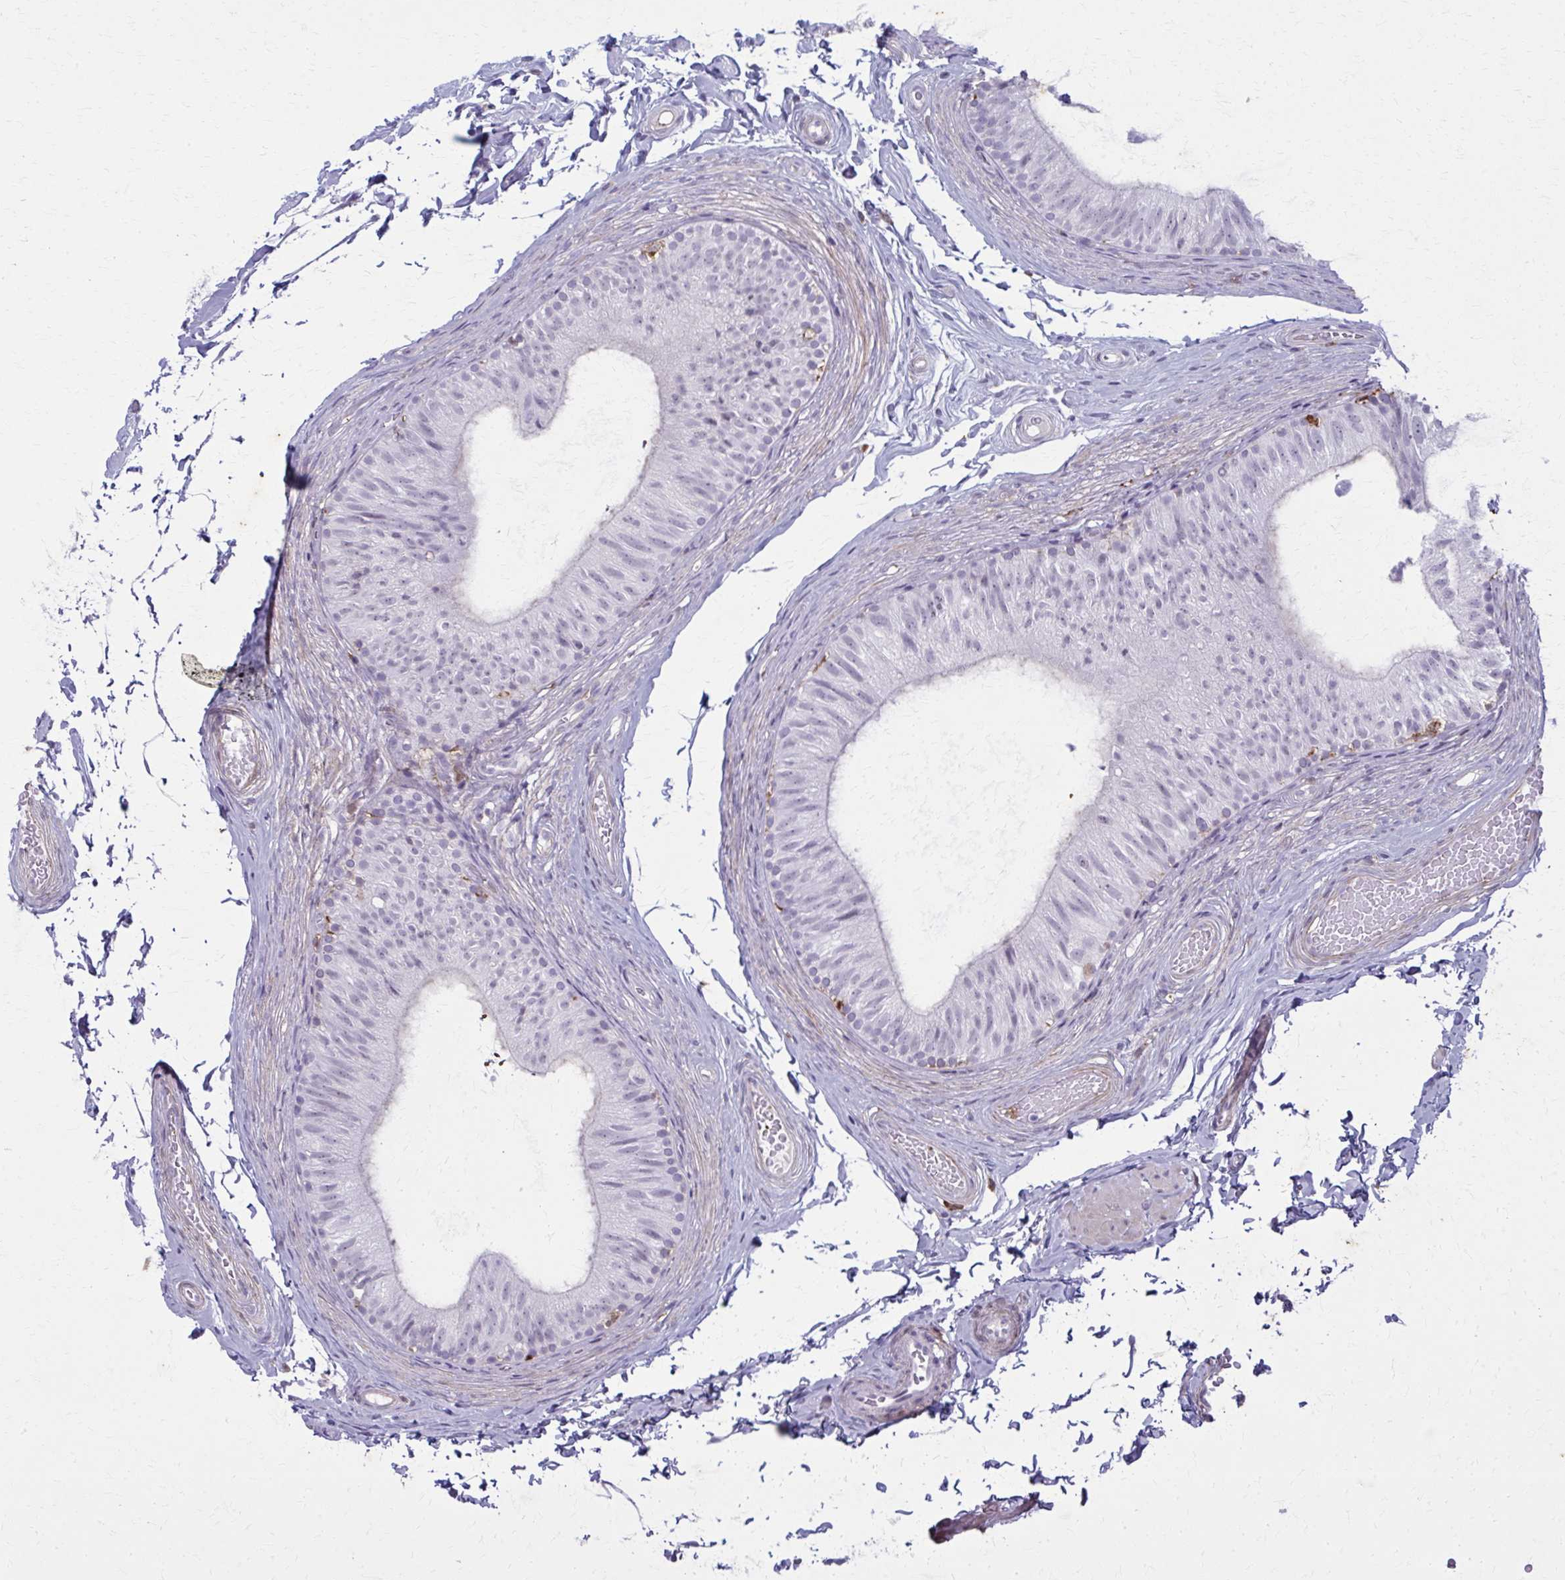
{"staining": {"intensity": "moderate", "quantity": "<25%", "location": "cytoplasmic/membranous"}, "tissue": "epididymis", "cell_type": "Glandular cells", "image_type": "normal", "snomed": [{"axis": "morphology", "description": "Normal tissue, NOS"}, {"axis": "topography", "description": "Epididymis, spermatic cord, NOS"}, {"axis": "topography", "description": "Epididymis"}, {"axis": "topography", "description": "Peripheral nerve tissue"}], "caption": "Glandular cells reveal low levels of moderate cytoplasmic/membranous positivity in about <25% of cells in normal human epididymis. (DAB IHC with brightfield microscopy, high magnification).", "gene": "CARD9", "patient": {"sex": "male", "age": 29}}